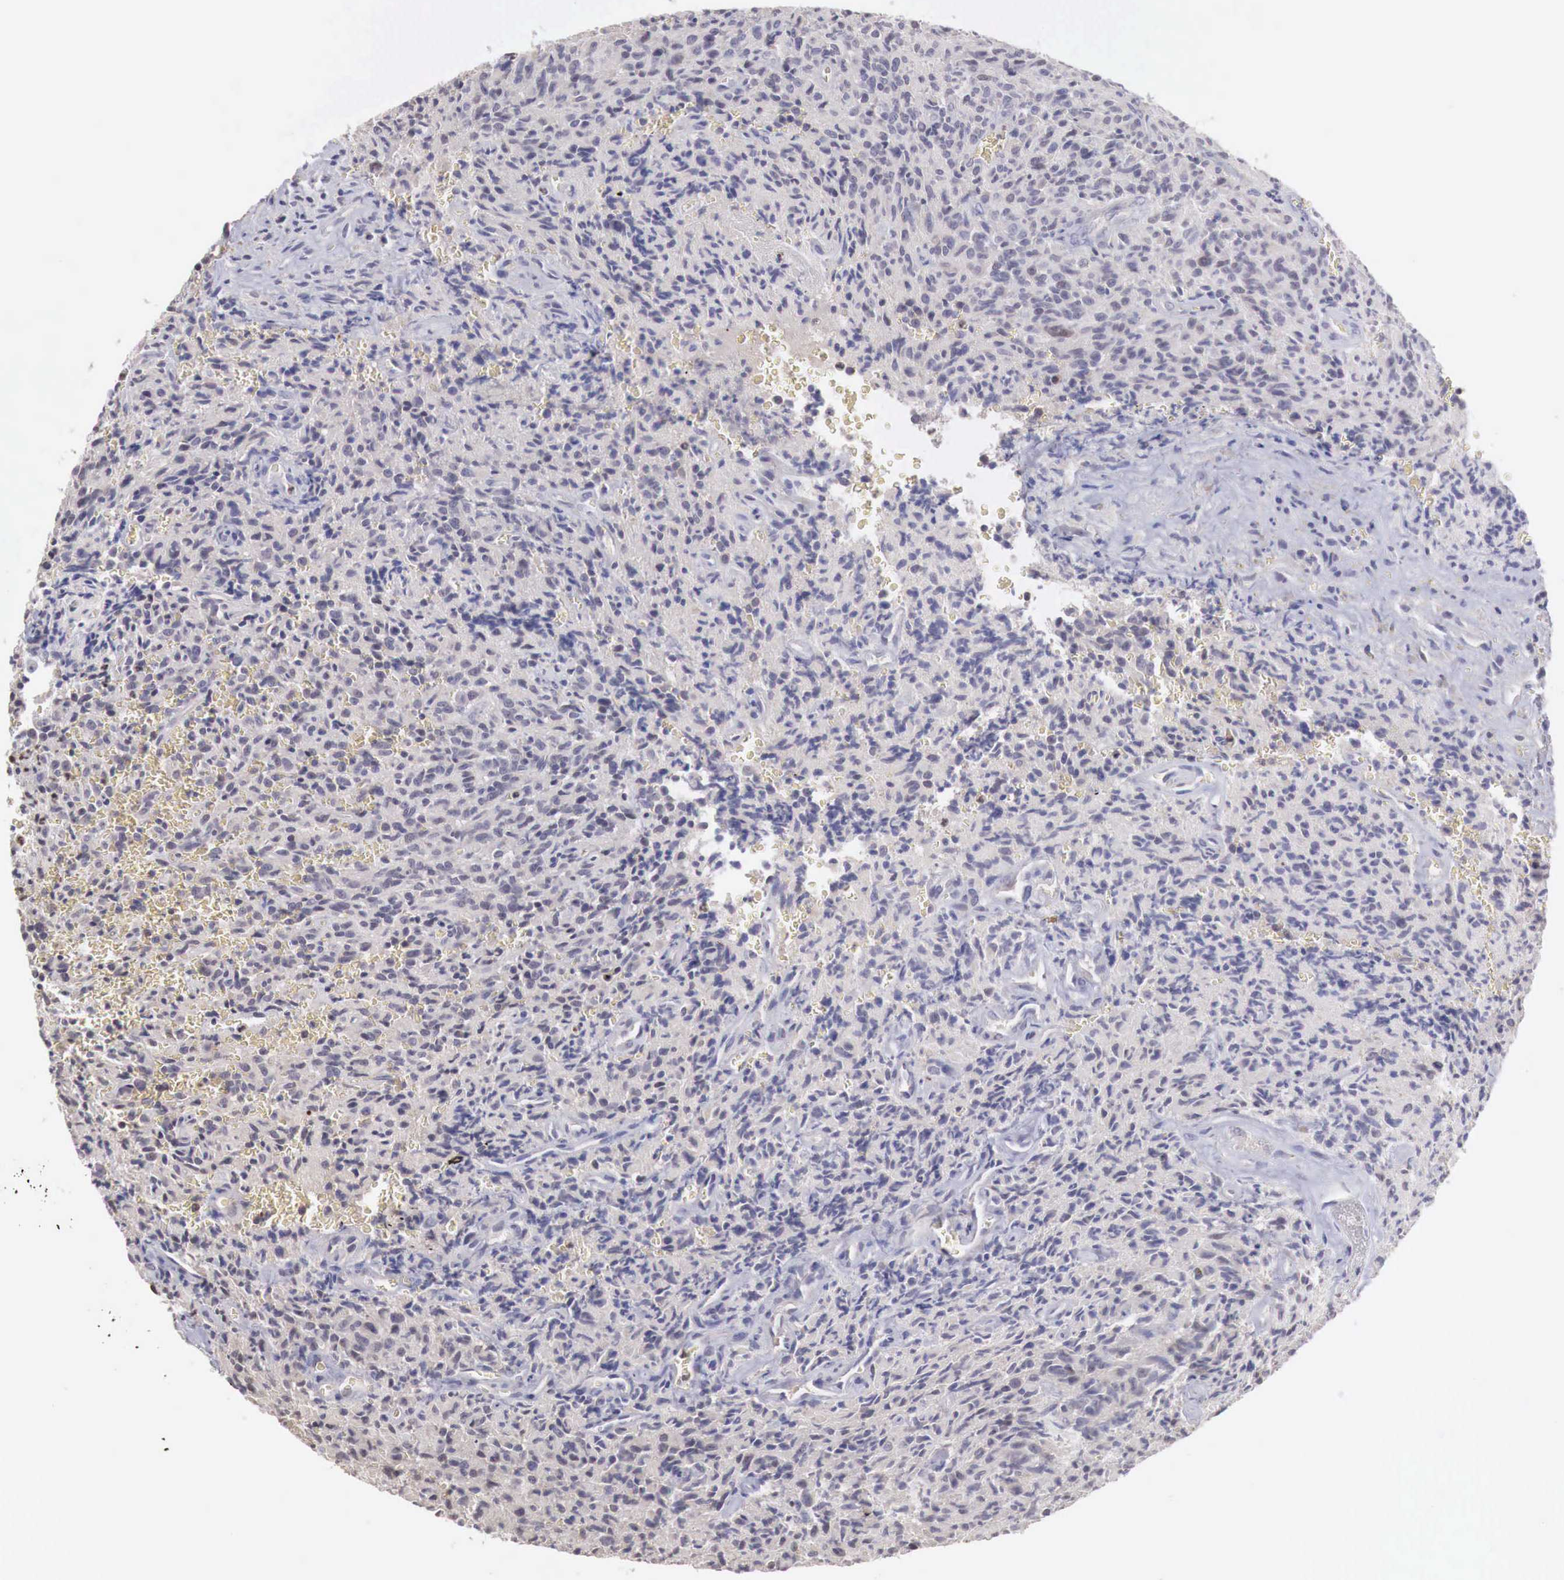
{"staining": {"intensity": "negative", "quantity": "none", "location": "none"}, "tissue": "glioma", "cell_type": "Tumor cells", "image_type": "cancer", "snomed": [{"axis": "morphology", "description": "Glioma, malignant, High grade"}, {"axis": "topography", "description": "Brain"}], "caption": "This is an IHC micrograph of human malignant high-grade glioma. There is no staining in tumor cells.", "gene": "TBC1D9", "patient": {"sex": "male", "age": 56}}